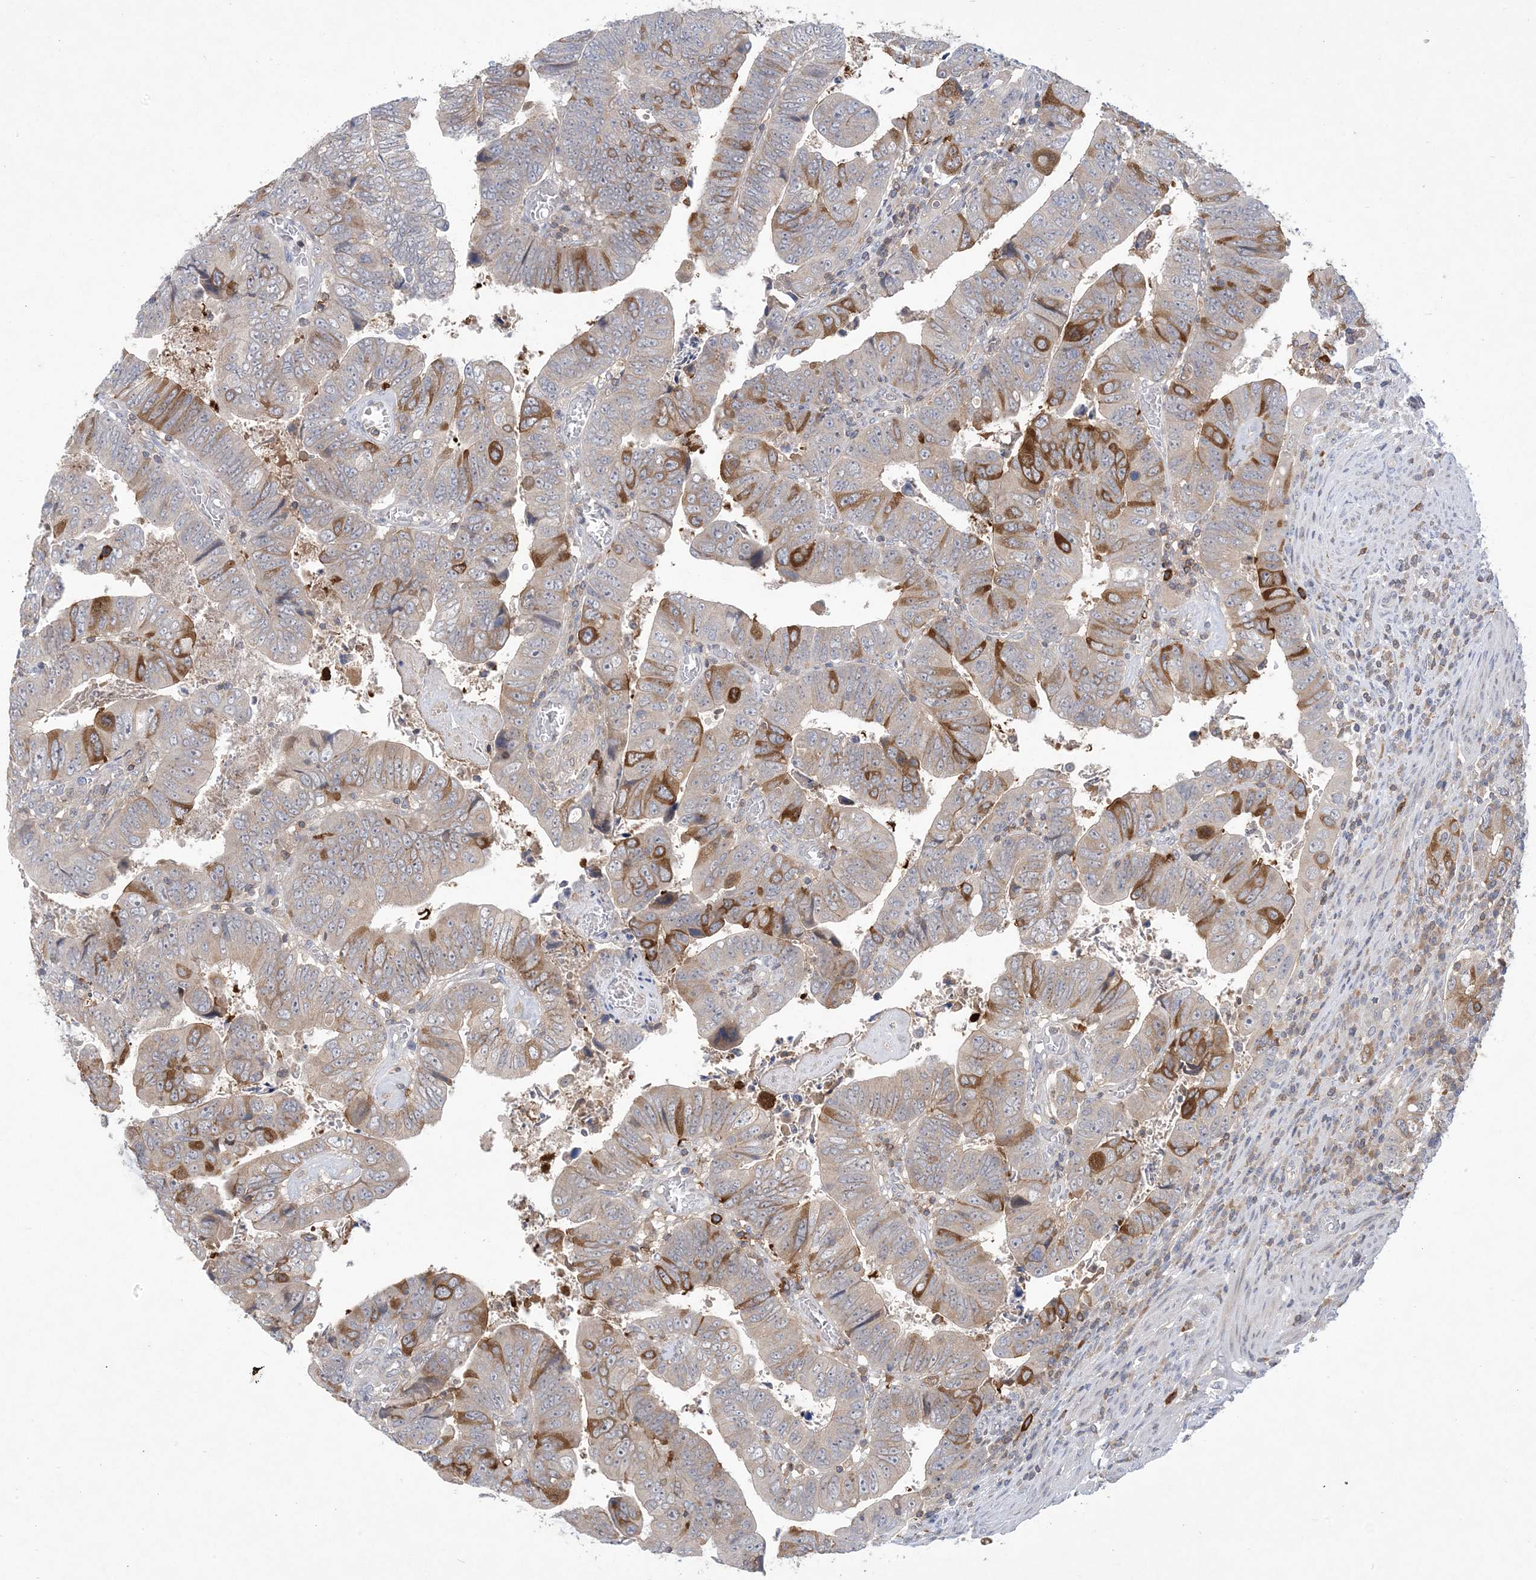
{"staining": {"intensity": "moderate", "quantity": "<25%", "location": "cytoplasmic/membranous"}, "tissue": "colorectal cancer", "cell_type": "Tumor cells", "image_type": "cancer", "snomed": [{"axis": "morphology", "description": "Normal tissue, NOS"}, {"axis": "morphology", "description": "Adenocarcinoma, NOS"}, {"axis": "topography", "description": "Rectum"}], "caption": "Immunohistochemistry (DAB (3,3'-diaminobenzidine)) staining of human colorectal adenocarcinoma displays moderate cytoplasmic/membranous protein expression in approximately <25% of tumor cells.", "gene": "AOC1", "patient": {"sex": "female", "age": 65}}